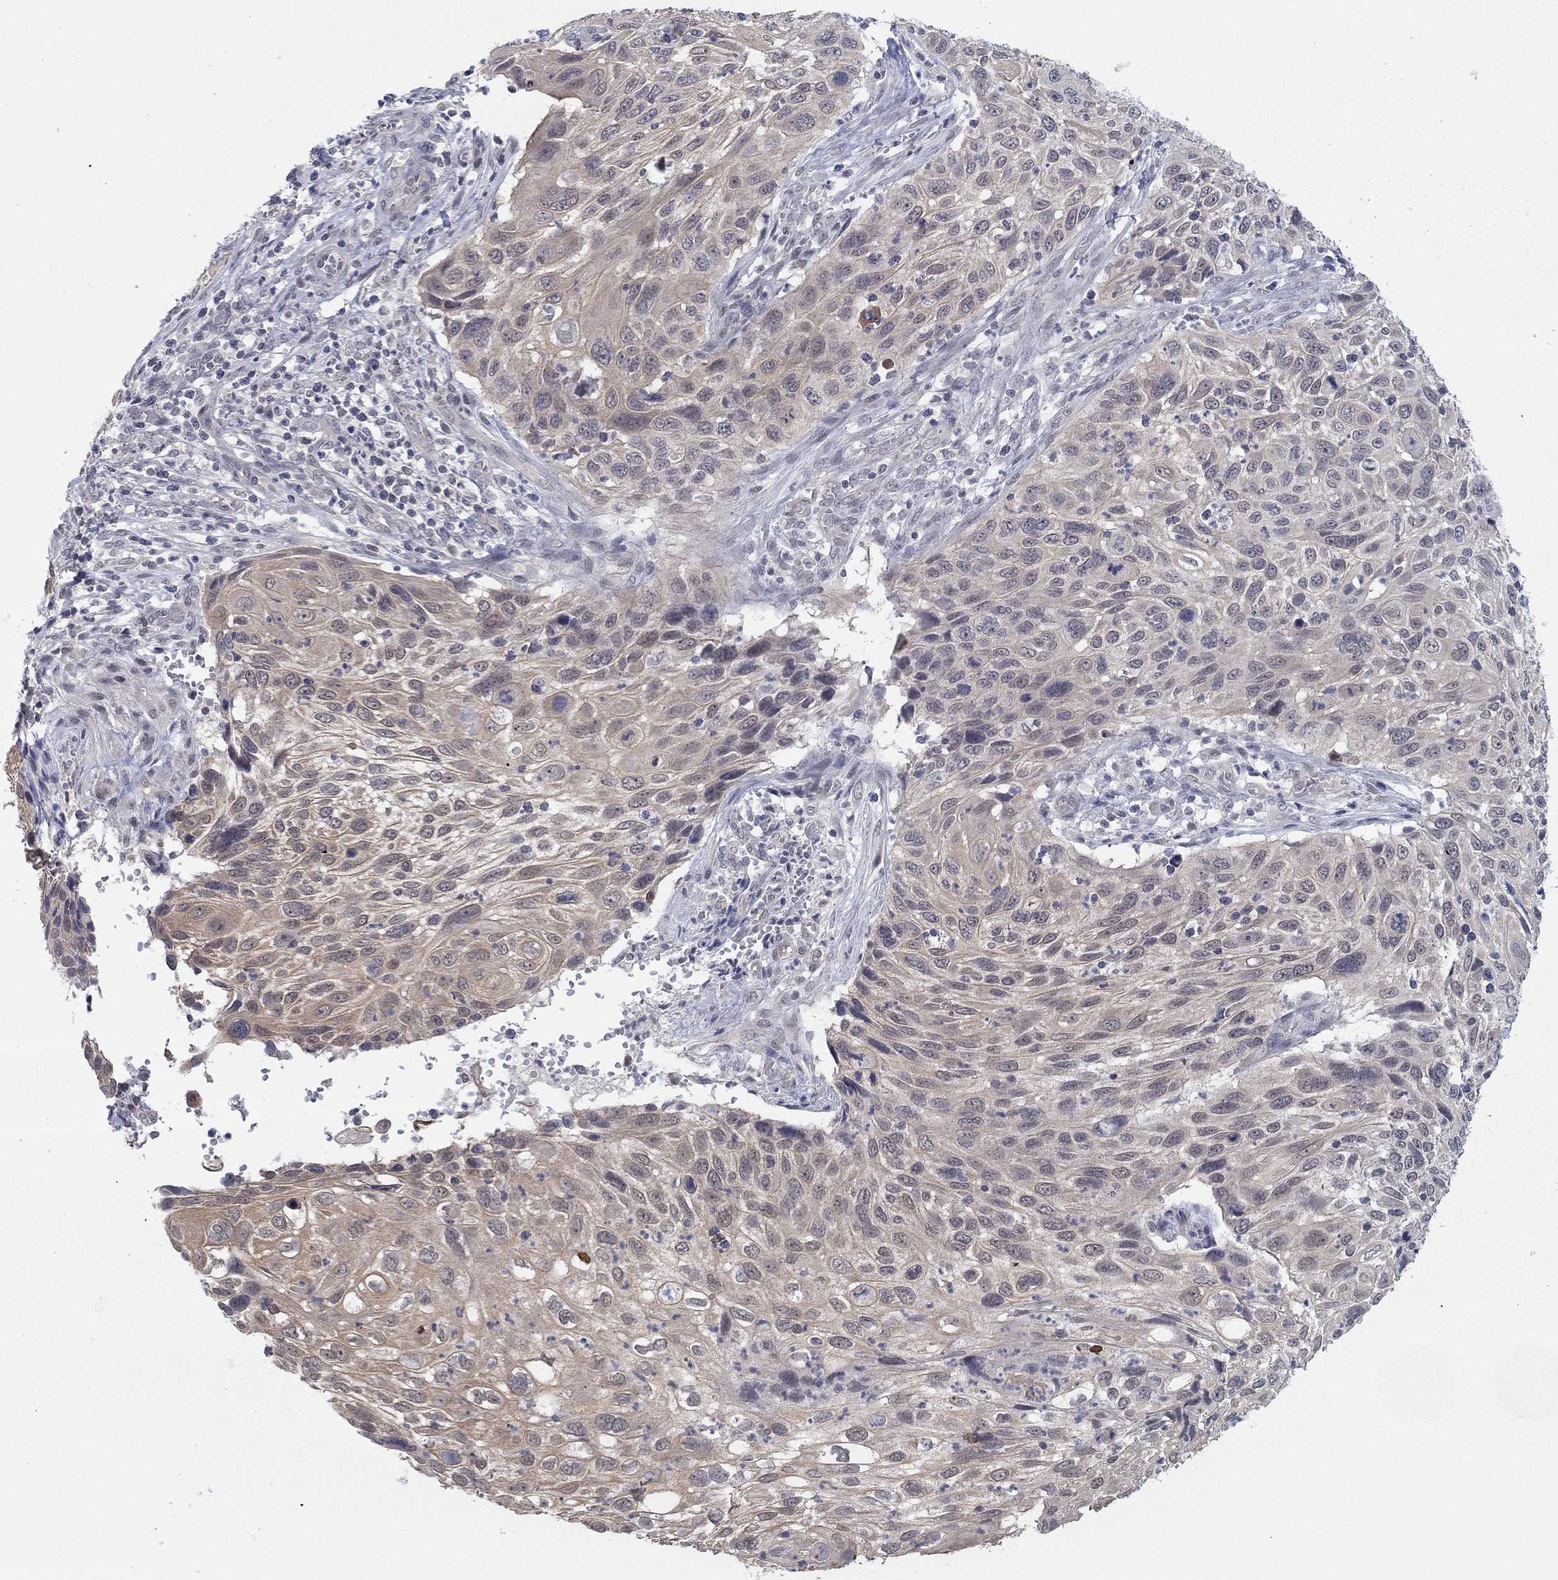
{"staining": {"intensity": "weak", "quantity": "25%-75%", "location": "cytoplasmic/membranous"}, "tissue": "cervical cancer", "cell_type": "Tumor cells", "image_type": "cancer", "snomed": [{"axis": "morphology", "description": "Squamous cell carcinoma, NOS"}, {"axis": "topography", "description": "Cervix"}], "caption": "This is a micrograph of immunohistochemistry staining of squamous cell carcinoma (cervical), which shows weak positivity in the cytoplasmic/membranous of tumor cells.", "gene": "SLC22A2", "patient": {"sex": "female", "age": 70}}